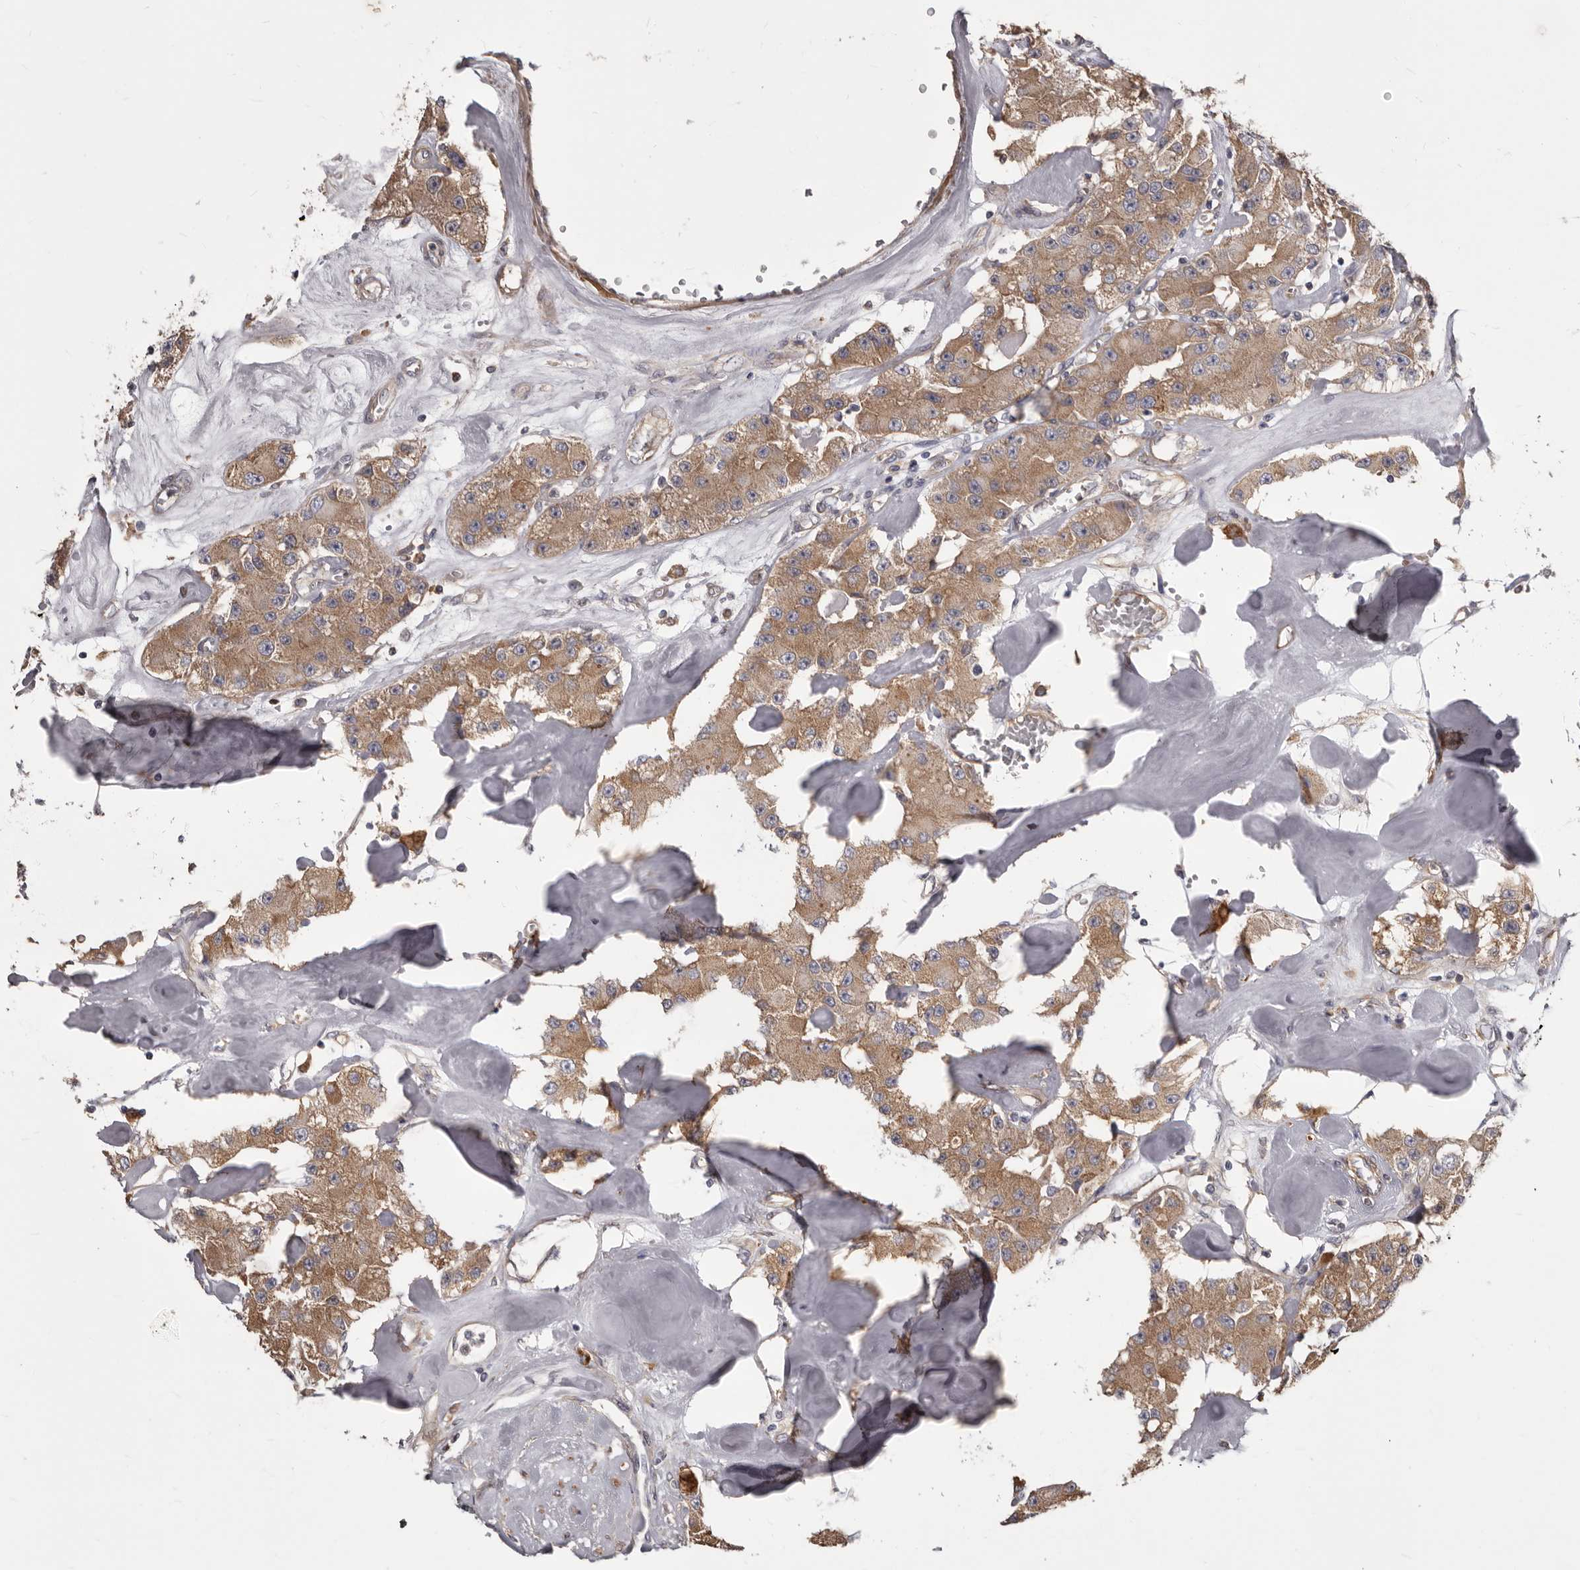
{"staining": {"intensity": "moderate", "quantity": ">75%", "location": "cytoplasmic/membranous"}, "tissue": "carcinoid", "cell_type": "Tumor cells", "image_type": "cancer", "snomed": [{"axis": "morphology", "description": "Carcinoid, malignant, NOS"}, {"axis": "topography", "description": "Pancreas"}], "caption": "DAB immunohistochemical staining of malignant carcinoid displays moderate cytoplasmic/membranous protein positivity in approximately >75% of tumor cells. (Brightfield microscopy of DAB IHC at high magnification).", "gene": "ENAH", "patient": {"sex": "male", "age": 41}}